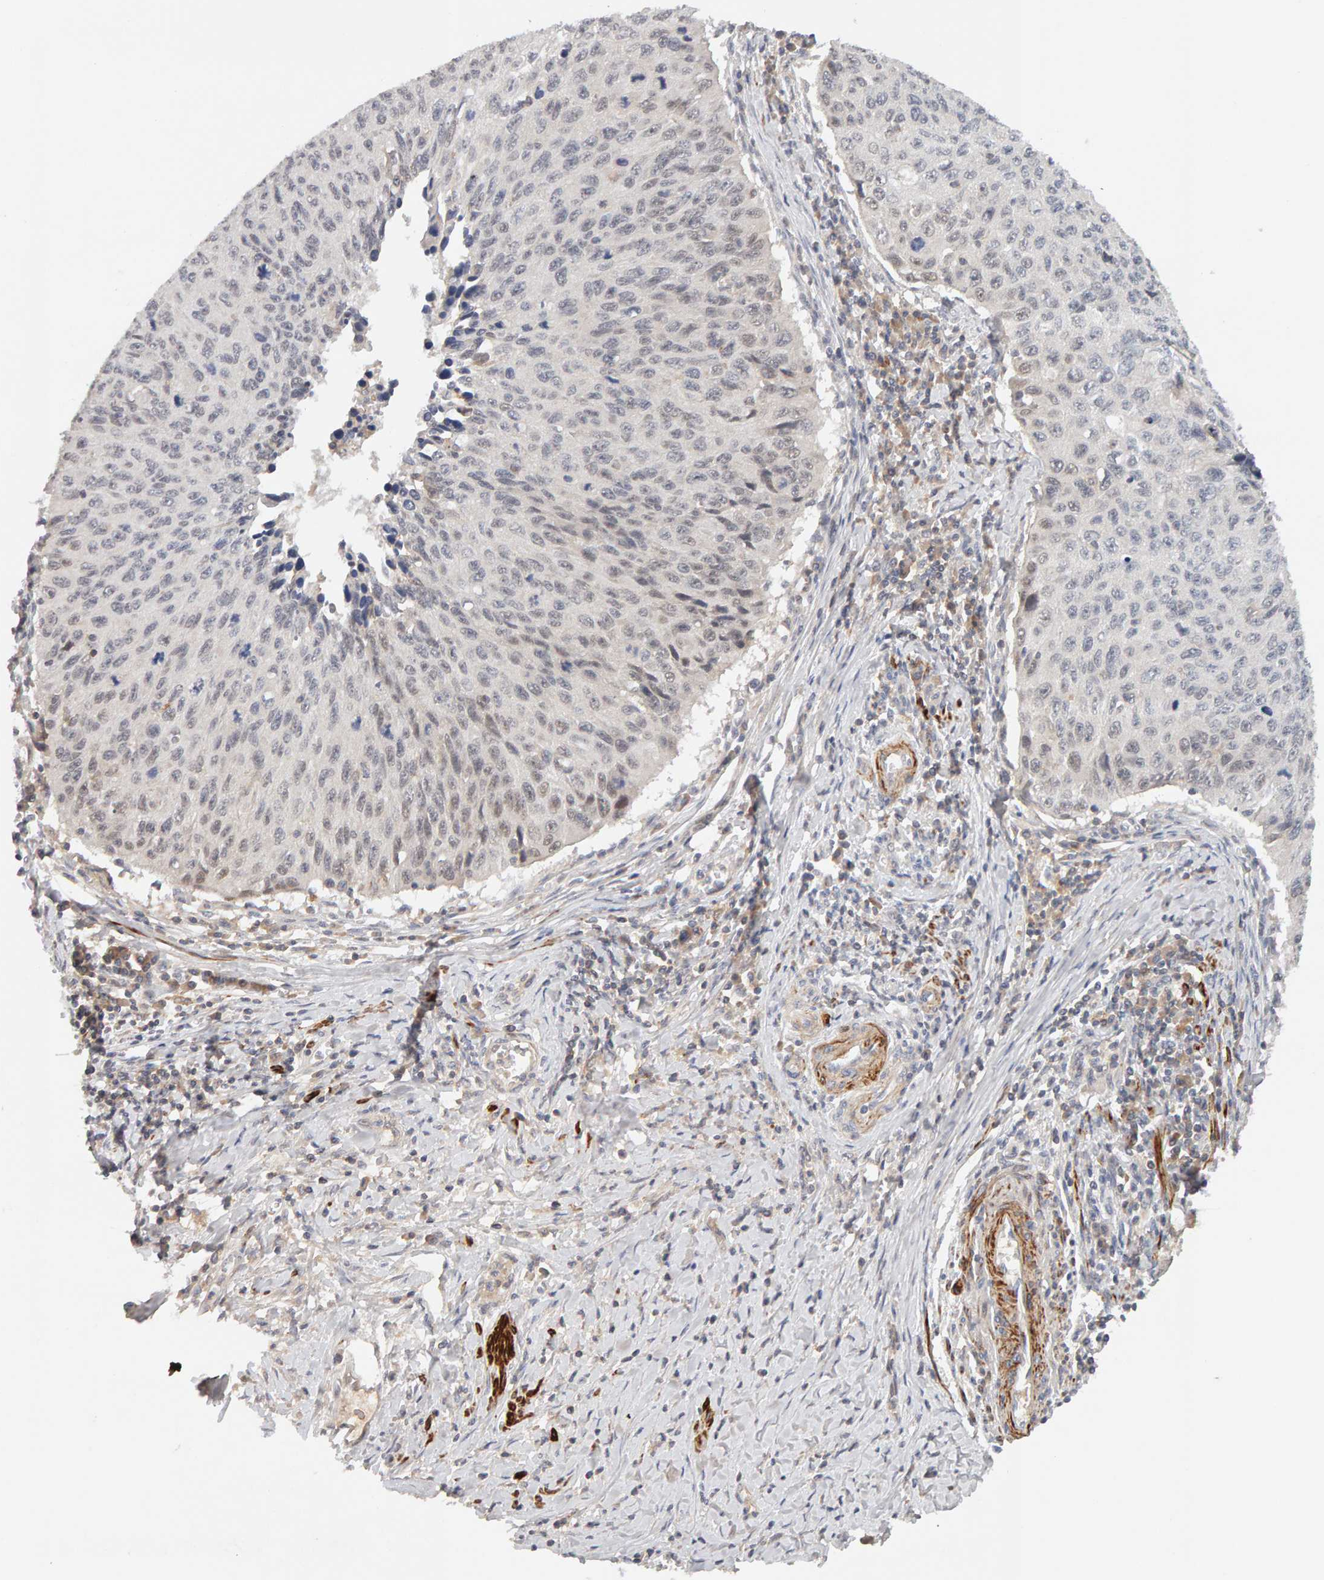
{"staining": {"intensity": "negative", "quantity": "none", "location": "none"}, "tissue": "cervical cancer", "cell_type": "Tumor cells", "image_type": "cancer", "snomed": [{"axis": "morphology", "description": "Squamous cell carcinoma, NOS"}, {"axis": "topography", "description": "Cervix"}], "caption": "Protein analysis of cervical cancer exhibits no significant positivity in tumor cells.", "gene": "NUDCD1", "patient": {"sex": "female", "age": 53}}